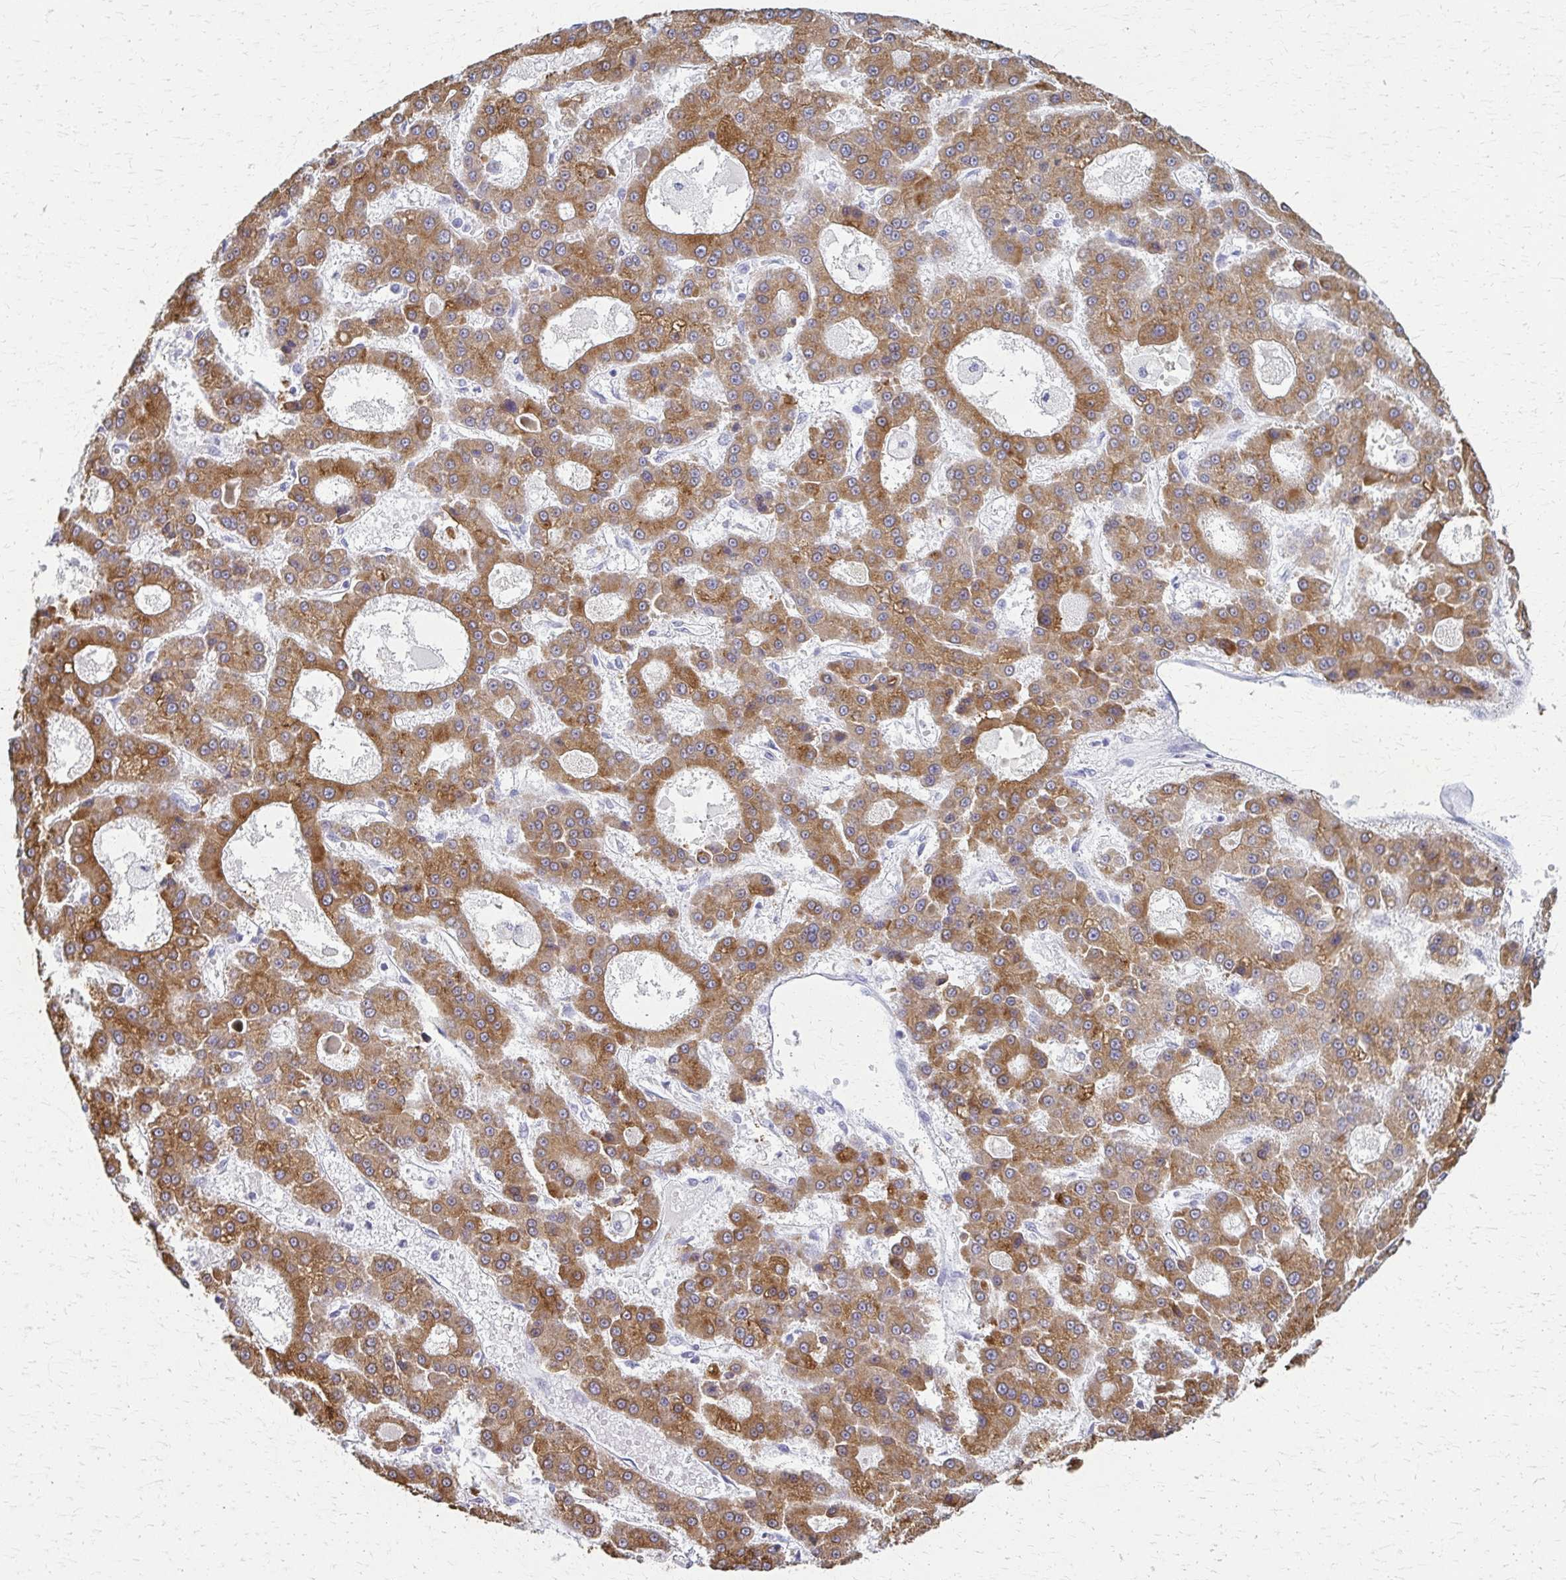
{"staining": {"intensity": "moderate", "quantity": ">75%", "location": "cytoplasmic/membranous"}, "tissue": "liver cancer", "cell_type": "Tumor cells", "image_type": "cancer", "snomed": [{"axis": "morphology", "description": "Carcinoma, Hepatocellular, NOS"}, {"axis": "topography", "description": "Liver"}], "caption": "This image demonstrates immunohistochemistry staining of hepatocellular carcinoma (liver), with medium moderate cytoplasmic/membranous positivity in about >75% of tumor cells.", "gene": "CYB5A", "patient": {"sex": "male", "age": 70}}